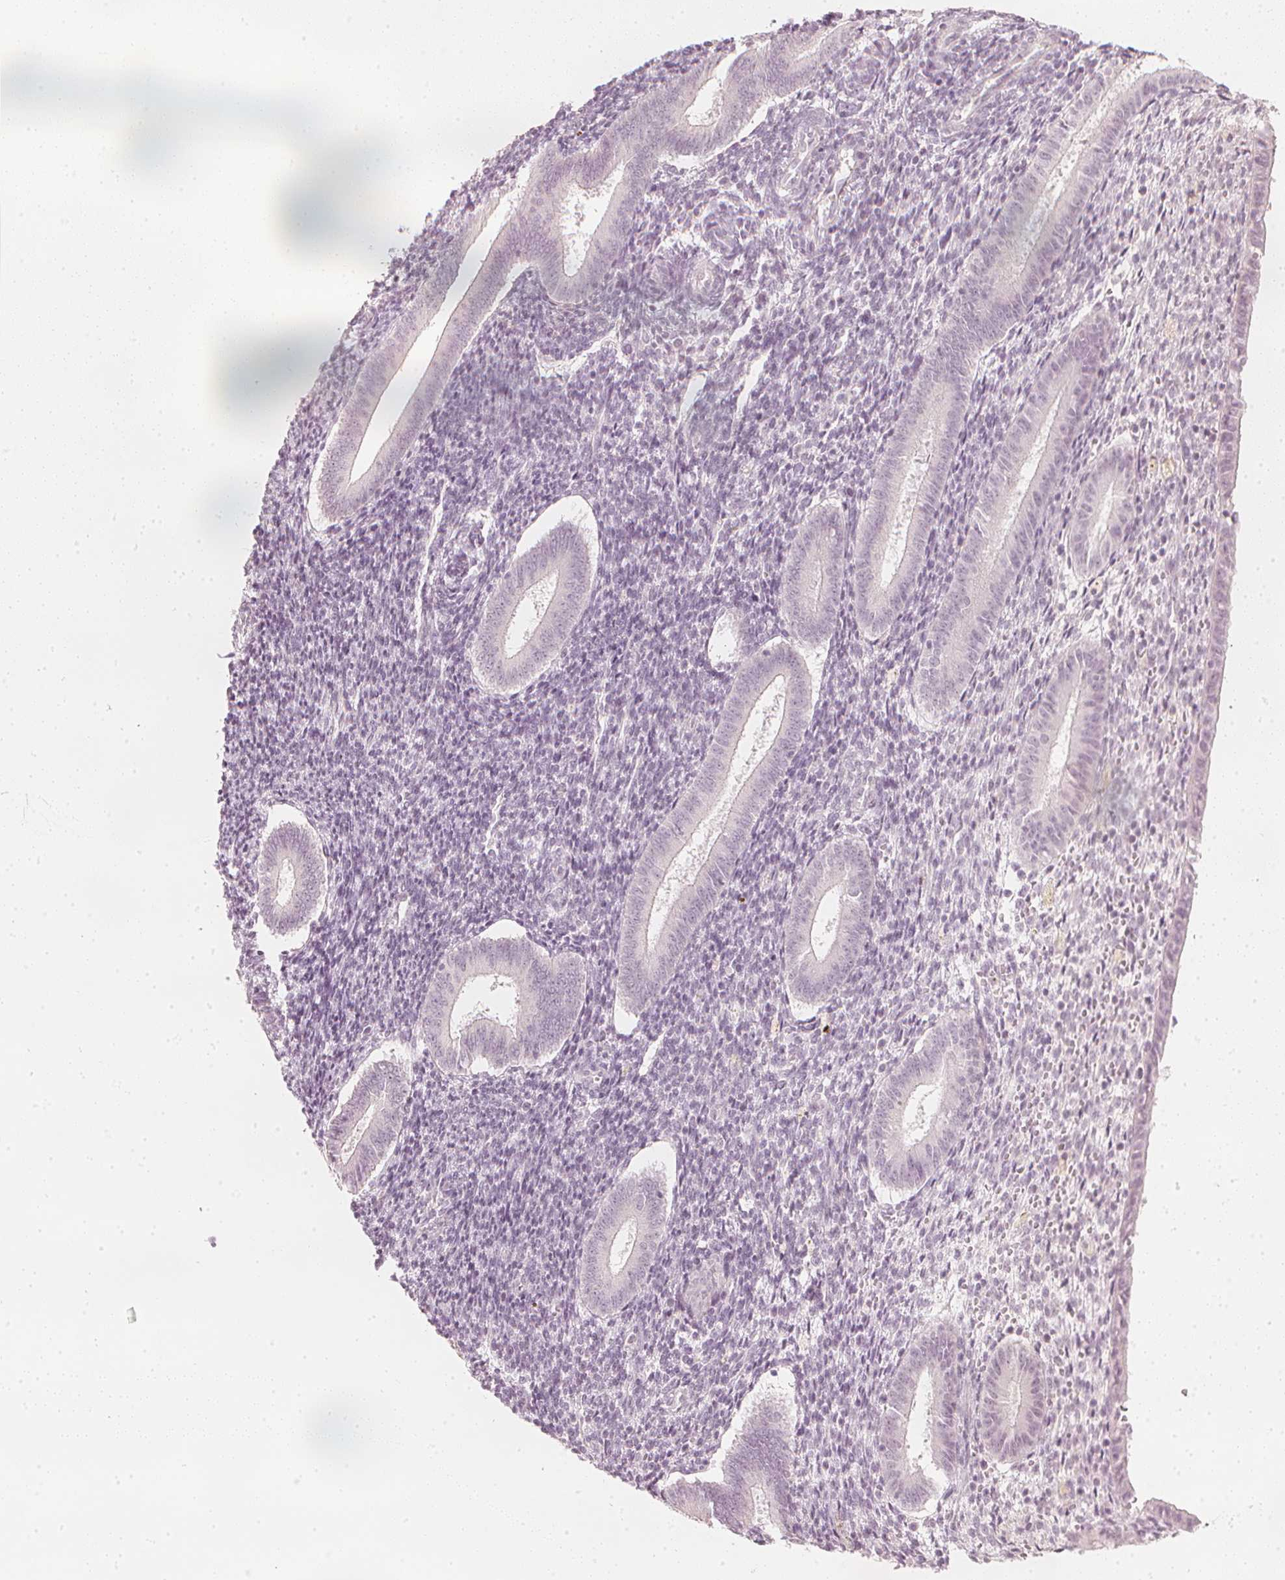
{"staining": {"intensity": "negative", "quantity": "none", "location": "none"}, "tissue": "endometrium", "cell_type": "Cells in endometrial stroma", "image_type": "normal", "snomed": [{"axis": "morphology", "description": "Normal tissue, NOS"}, {"axis": "topography", "description": "Endometrium"}], "caption": "This is an immunohistochemistry photomicrograph of benign human endometrium. There is no staining in cells in endometrial stroma.", "gene": "CALB1", "patient": {"sex": "female", "age": 25}}